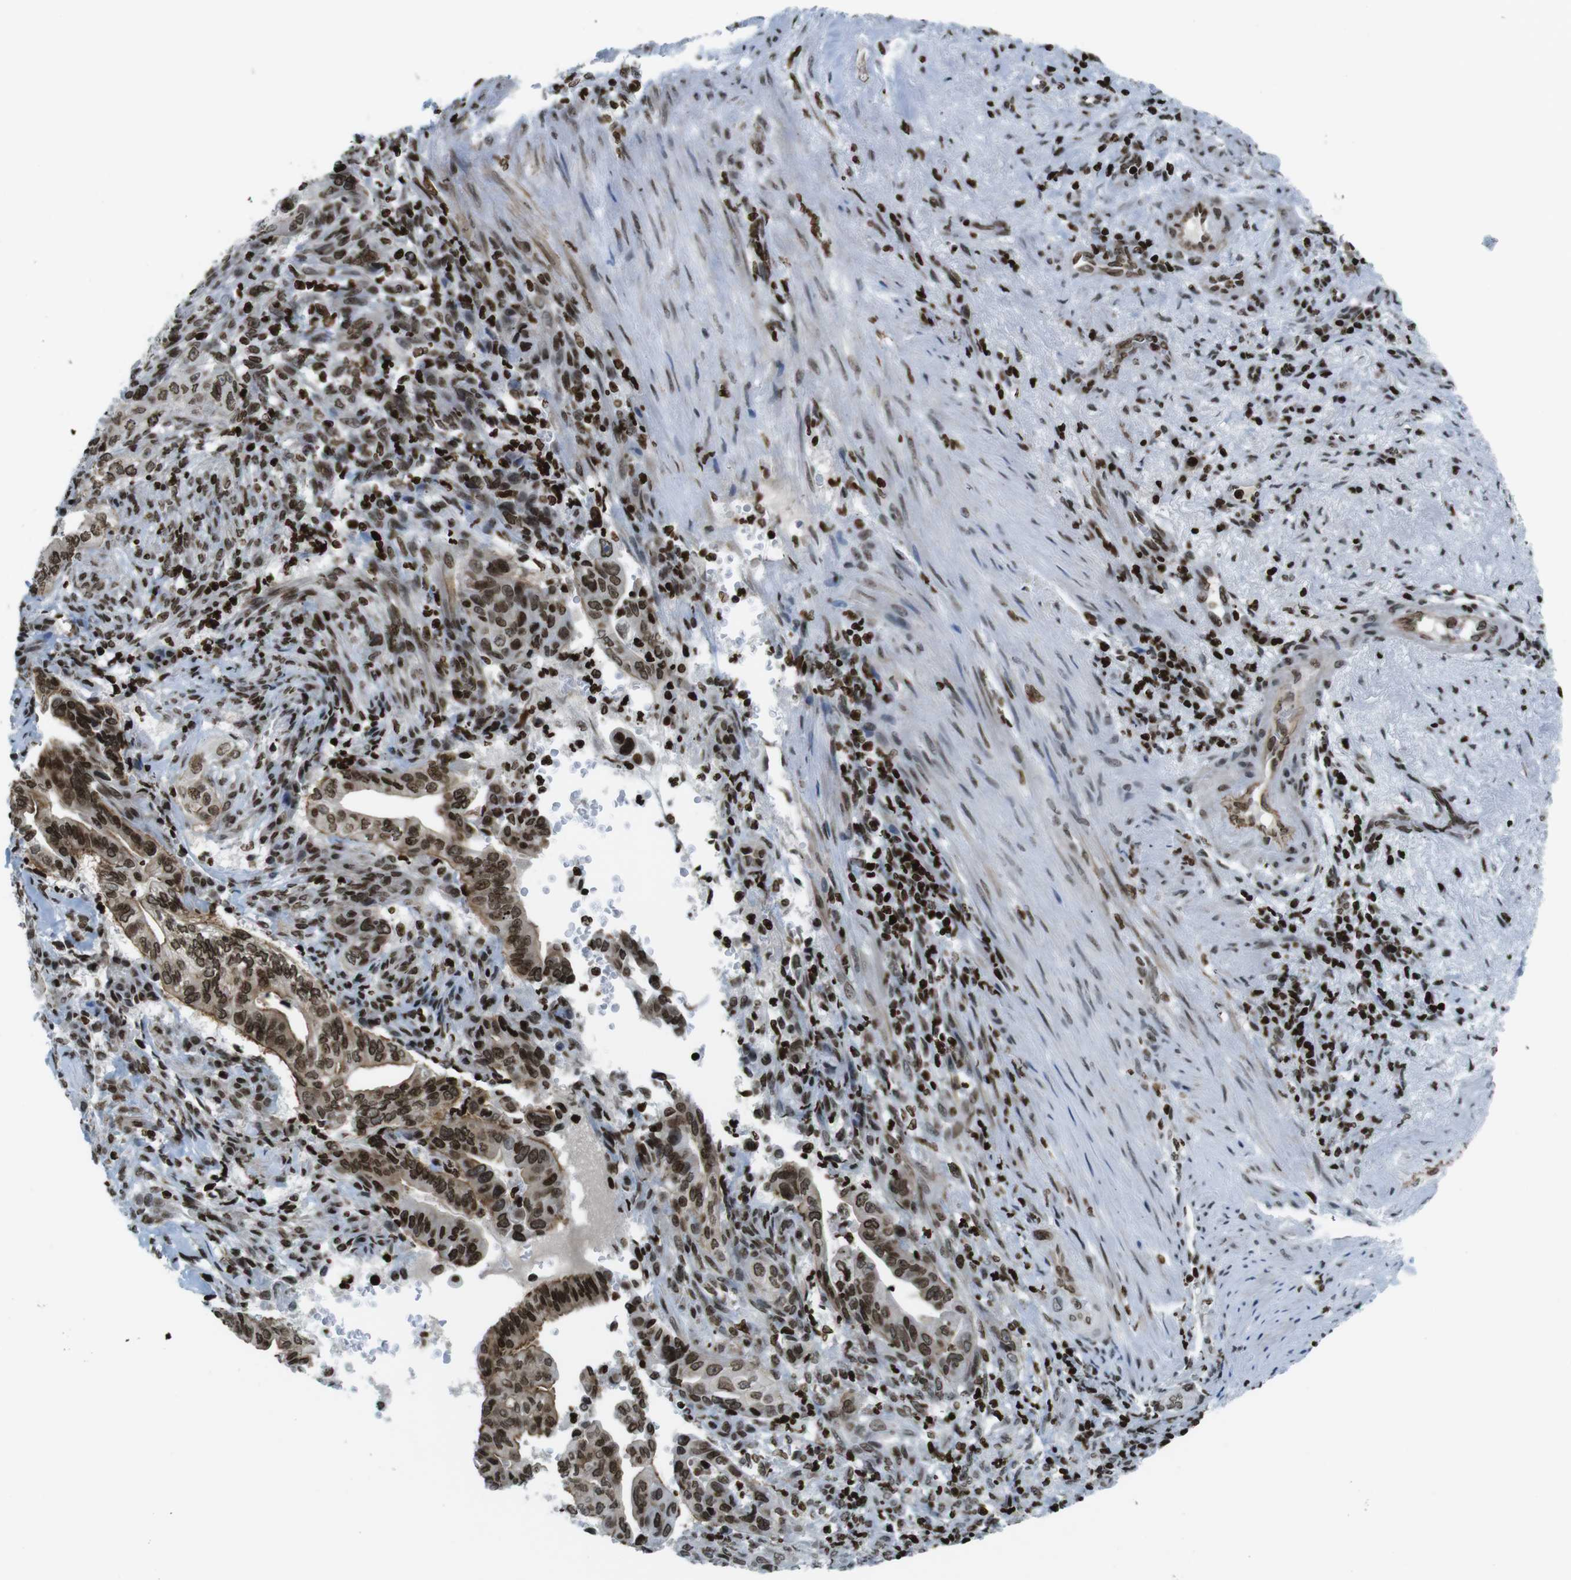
{"staining": {"intensity": "strong", "quantity": ">75%", "location": "nuclear"}, "tissue": "liver cancer", "cell_type": "Tumor cells", "image_type": "cancer", "snomed": [{"axis": "morphology", "description": "Cholangiocarcinoma"}, {"axis": "topography", "description": "Liver"}], "caption": "A high amount of strong nuclear expression is present in about >75% of tumor cells in cholangiocarcinoma (liver) tissue.", "gene": "H2AC8", "patient": {"sex": "female", "age": 67}}